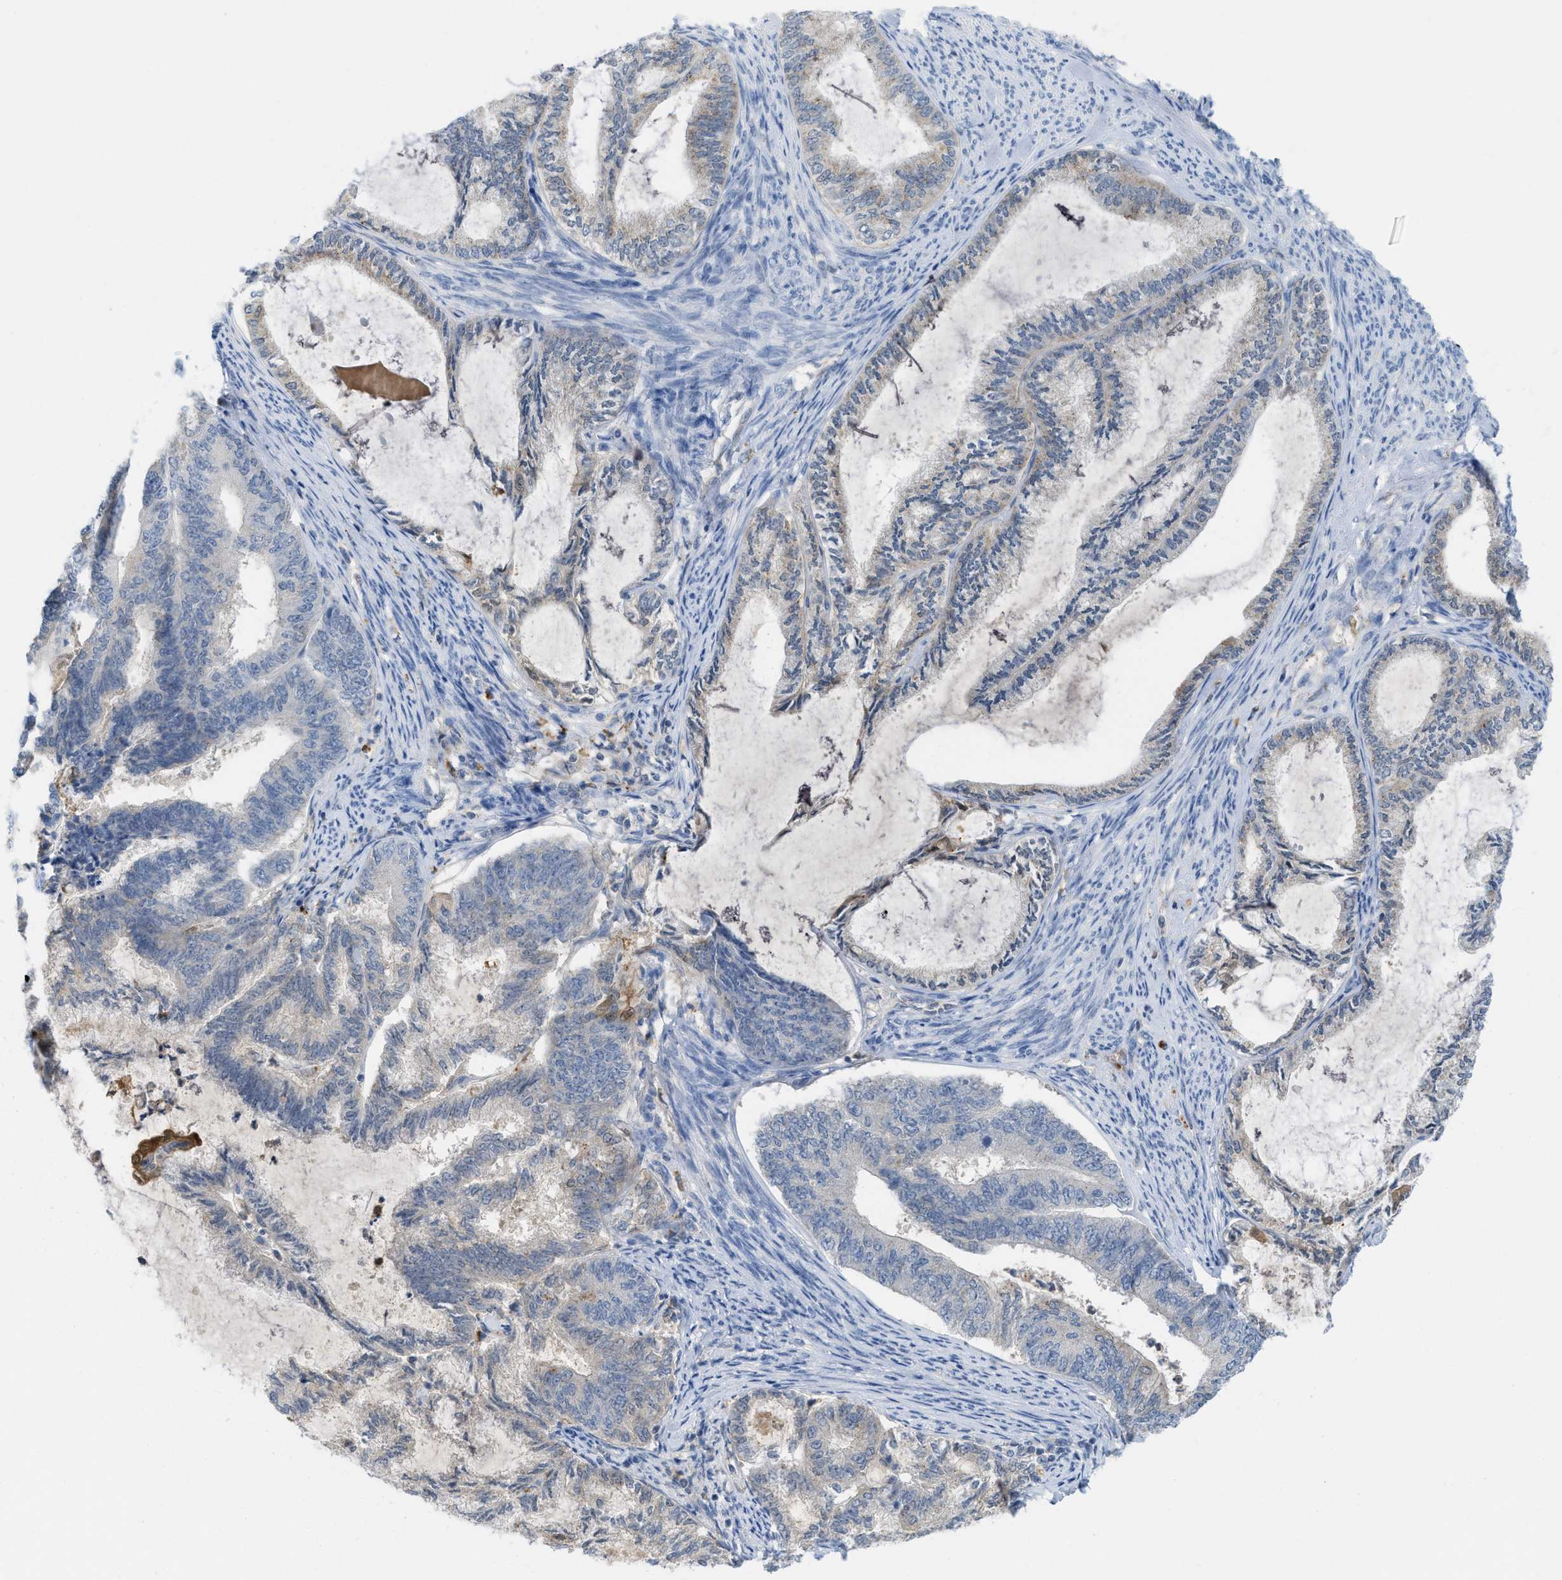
{"staining": {"intensity": "weak", "quantity": "25%-75%", "location": "cytoplasmic/membranous"}, "tissue": "endometrial cancer", "cell_type": "Tumor cells", "image_type": "cancer", "snomed": [{"axis": "morphology", "description": "Adenocarcinoma, NOS"}, {"axis": "topography", "description": "Endometrium"}], "caption": "IHC (DAB (3,3'-diaminobenzidine)) staining of endometrial cancer shows weak cytoplasmic/membranous protein positivity in about 25%-75% of tumor cells.", "gene": "CSTB", "patient": {"sex": "female", "age": 86}}